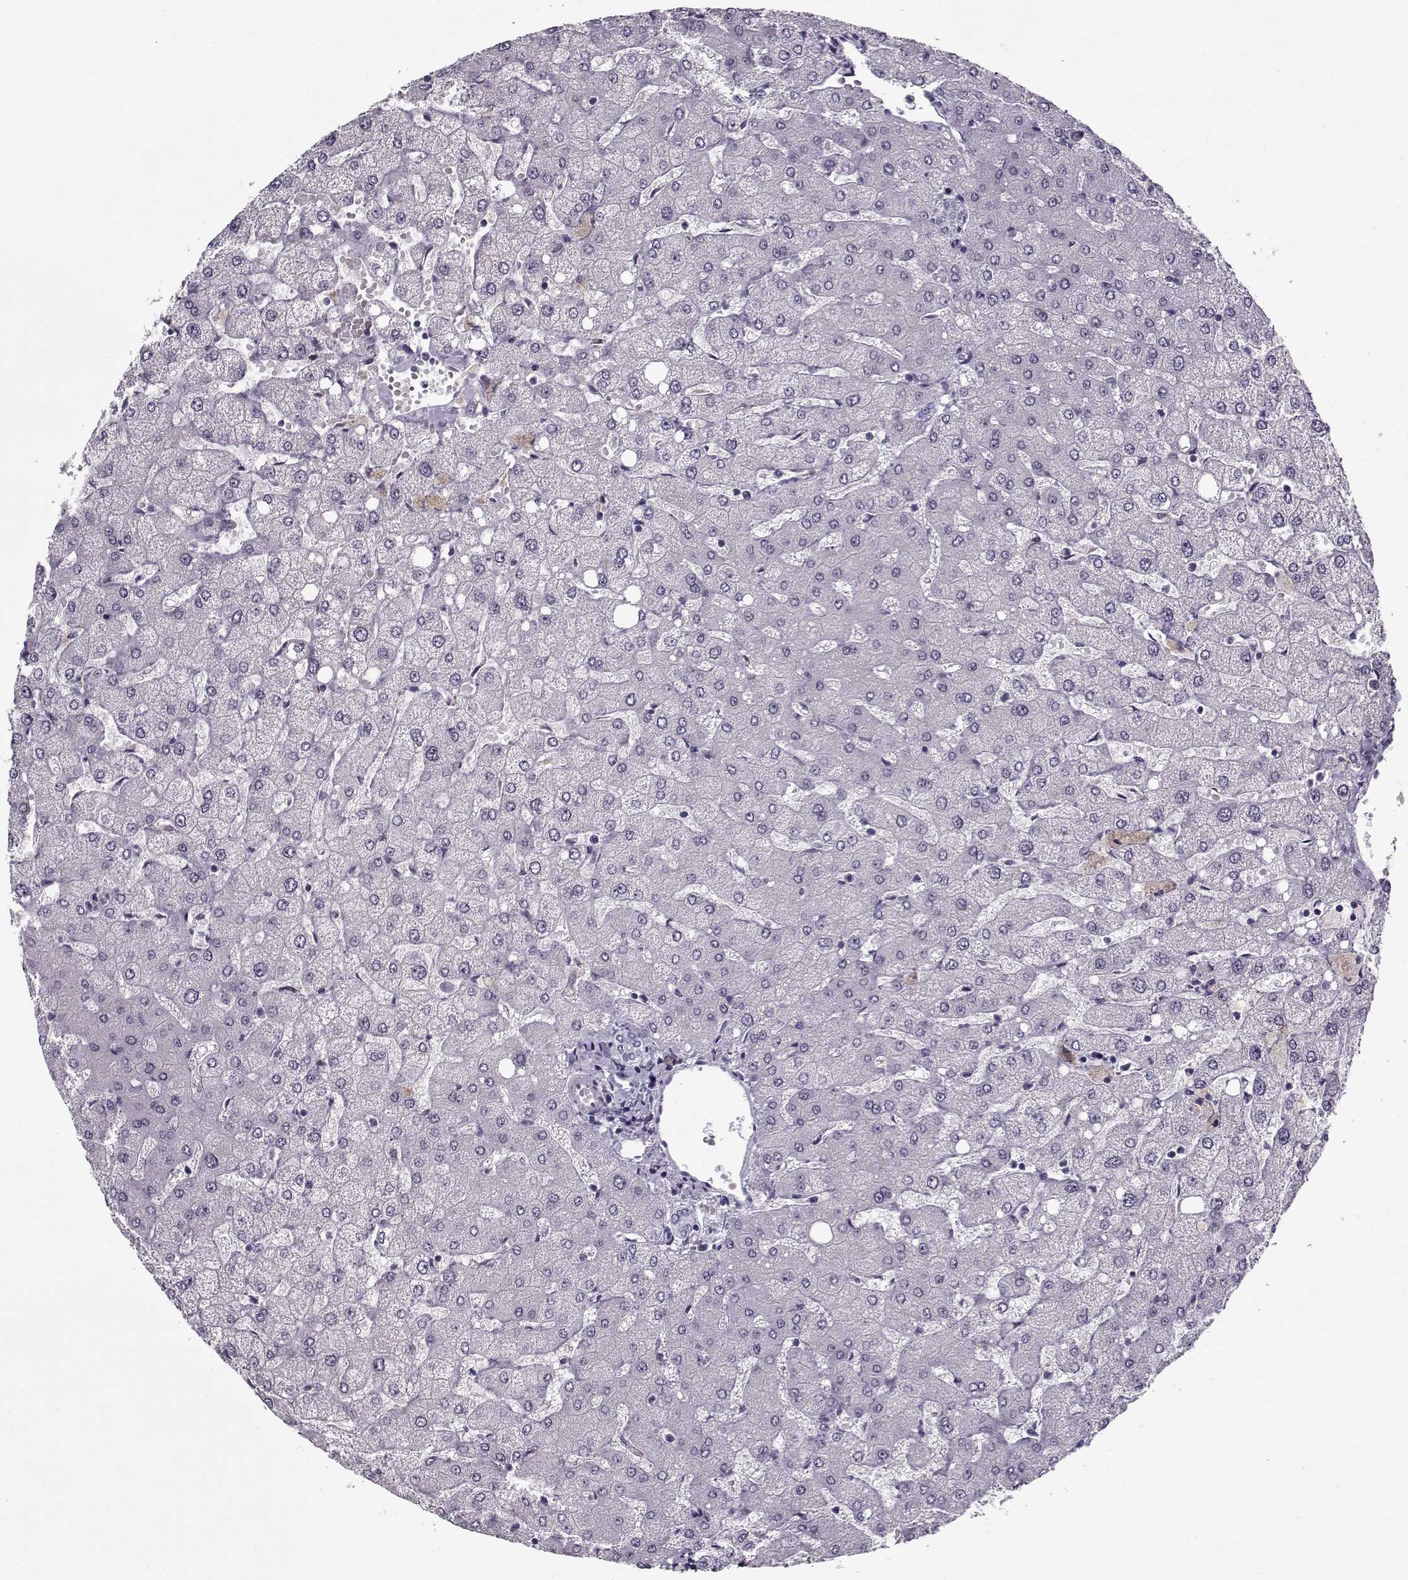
{"staining": {"intensity": "negative", "quantity": "none", "location": "none"}, "tissue": "liver", "cell_type": "Cholangiocytes", "image_type": "normal", "snomed": [{"axis": "morphology", "description": "Normal tissue, NOS"}, {"axis": "topography", "description": "Liver"}], "caption": "Photomicrograph shows no protein staining in cholangiocytes of unremarkable liver. (DAB (3,3'-diaminobenzidine) immunohistochemistry (IHC) visualized using brightfield microscopy, high magnification).", "gene": "RNF32", "patient": {"sex": "female", "age": 54}}